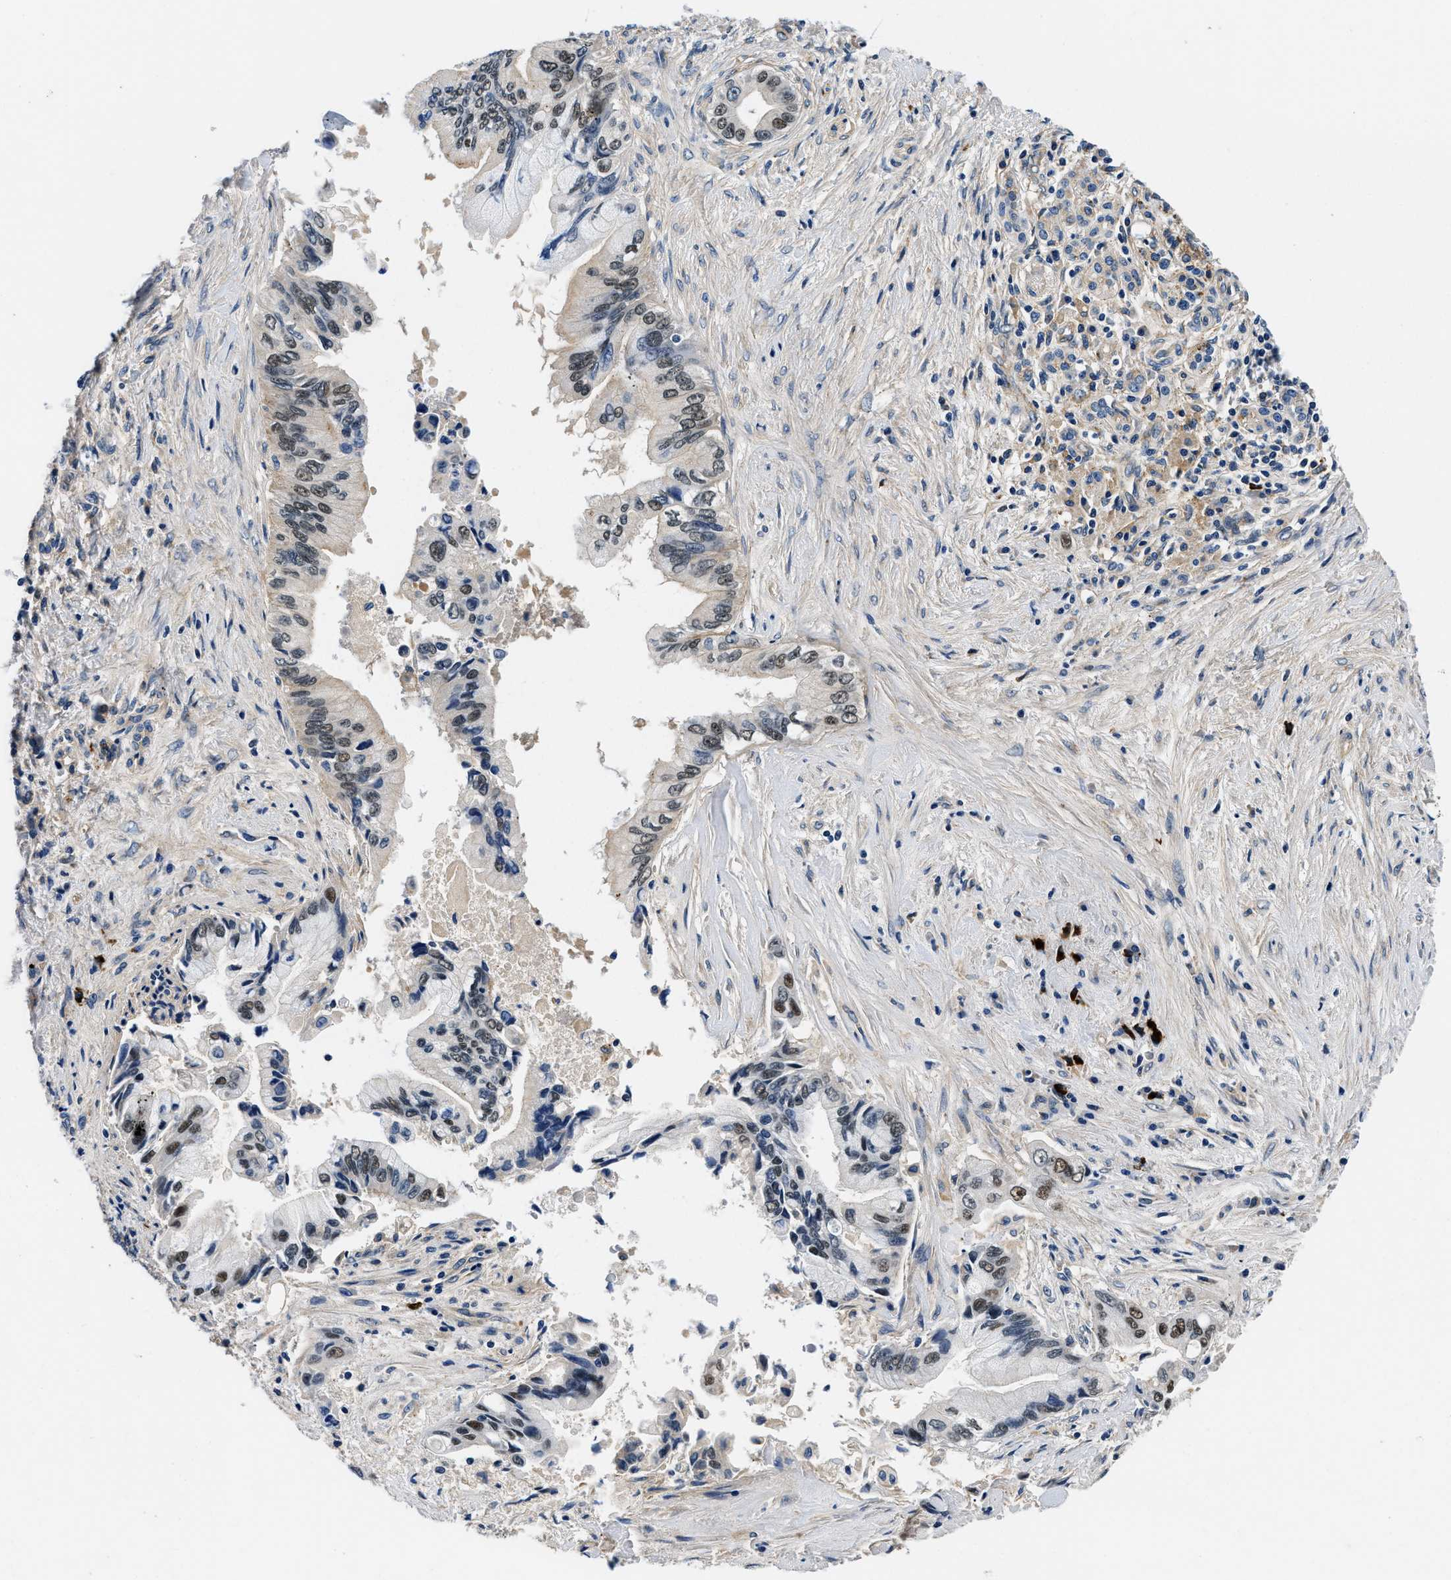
{"staining": {"intensity": "weak", "quantity": "25%-75%", "location": "nuclear"}, "tissue": "pancreatic cancer", "cell_type": "Tumor cells", "image_type": "cancer", "snomed": [{"axis": "morphology", "description": "Adenocarcinoma, NOS"}, {"axis": "topography", "description": "Pancreas"}], "caption": "Pancreatic adenocarcinoma tissue exhibits weak nuclear positivity in approximately 25%-75% of tumor cells, visualized by immunohistochemistry.", "gene": "ZFAND3", "patient": {"sex": "female", "age": 73}}